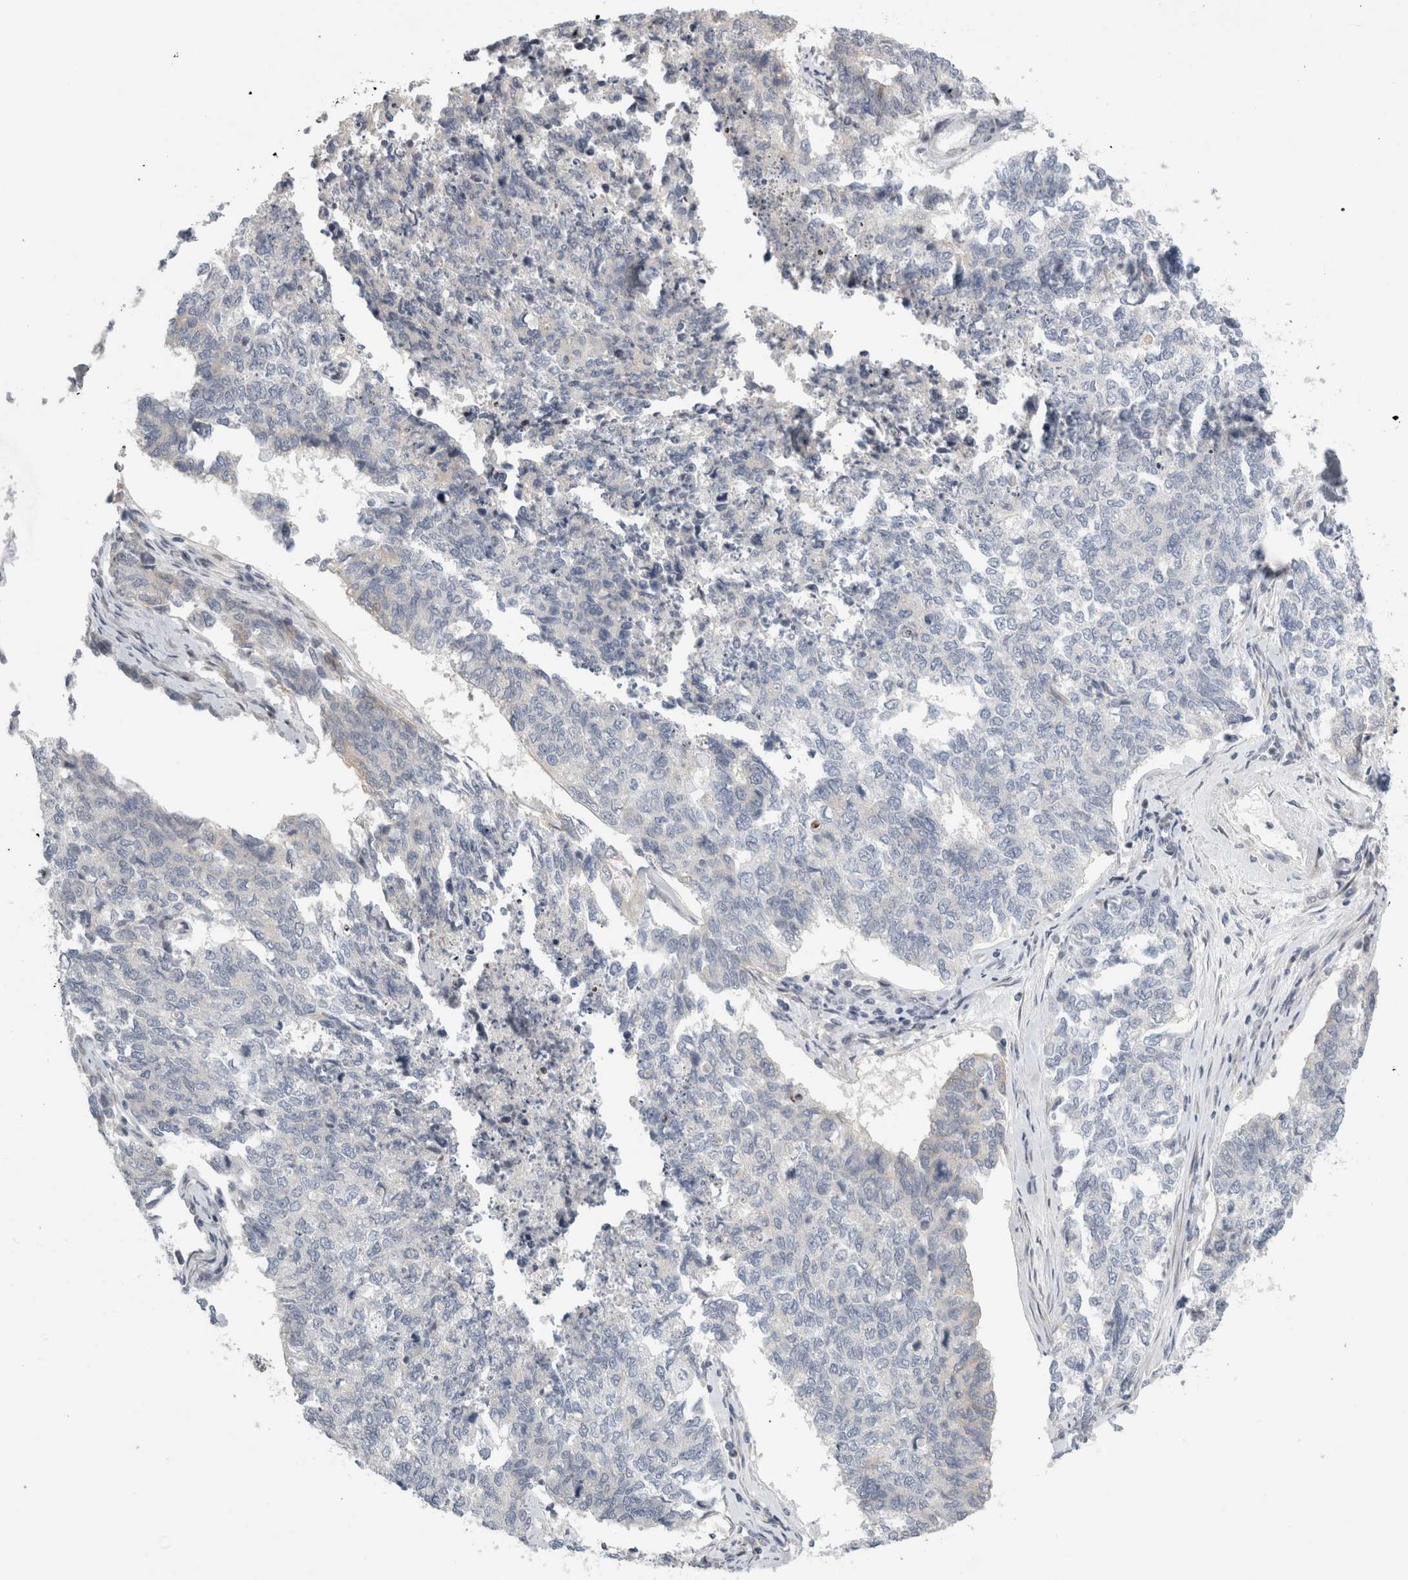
{"staining": {"intensity": "negative", "quantity": "none", "location": "none"}, "tissue": "cervical cancer", "cell_type": "Tumor cells", "image_type": "cancer", "snomed": [{"axis": "morphology", "description": "Squamous cell carcinoma, NOS"}, {"axis": "topography", "description": "Cervix"}], "caption": "Immunohistochemical staining of human cervical squamous cell carcinoma shows no significant staining in tumor cells.", "gene": "UTP25", "patient": {"sex": "female", "age": 63}}